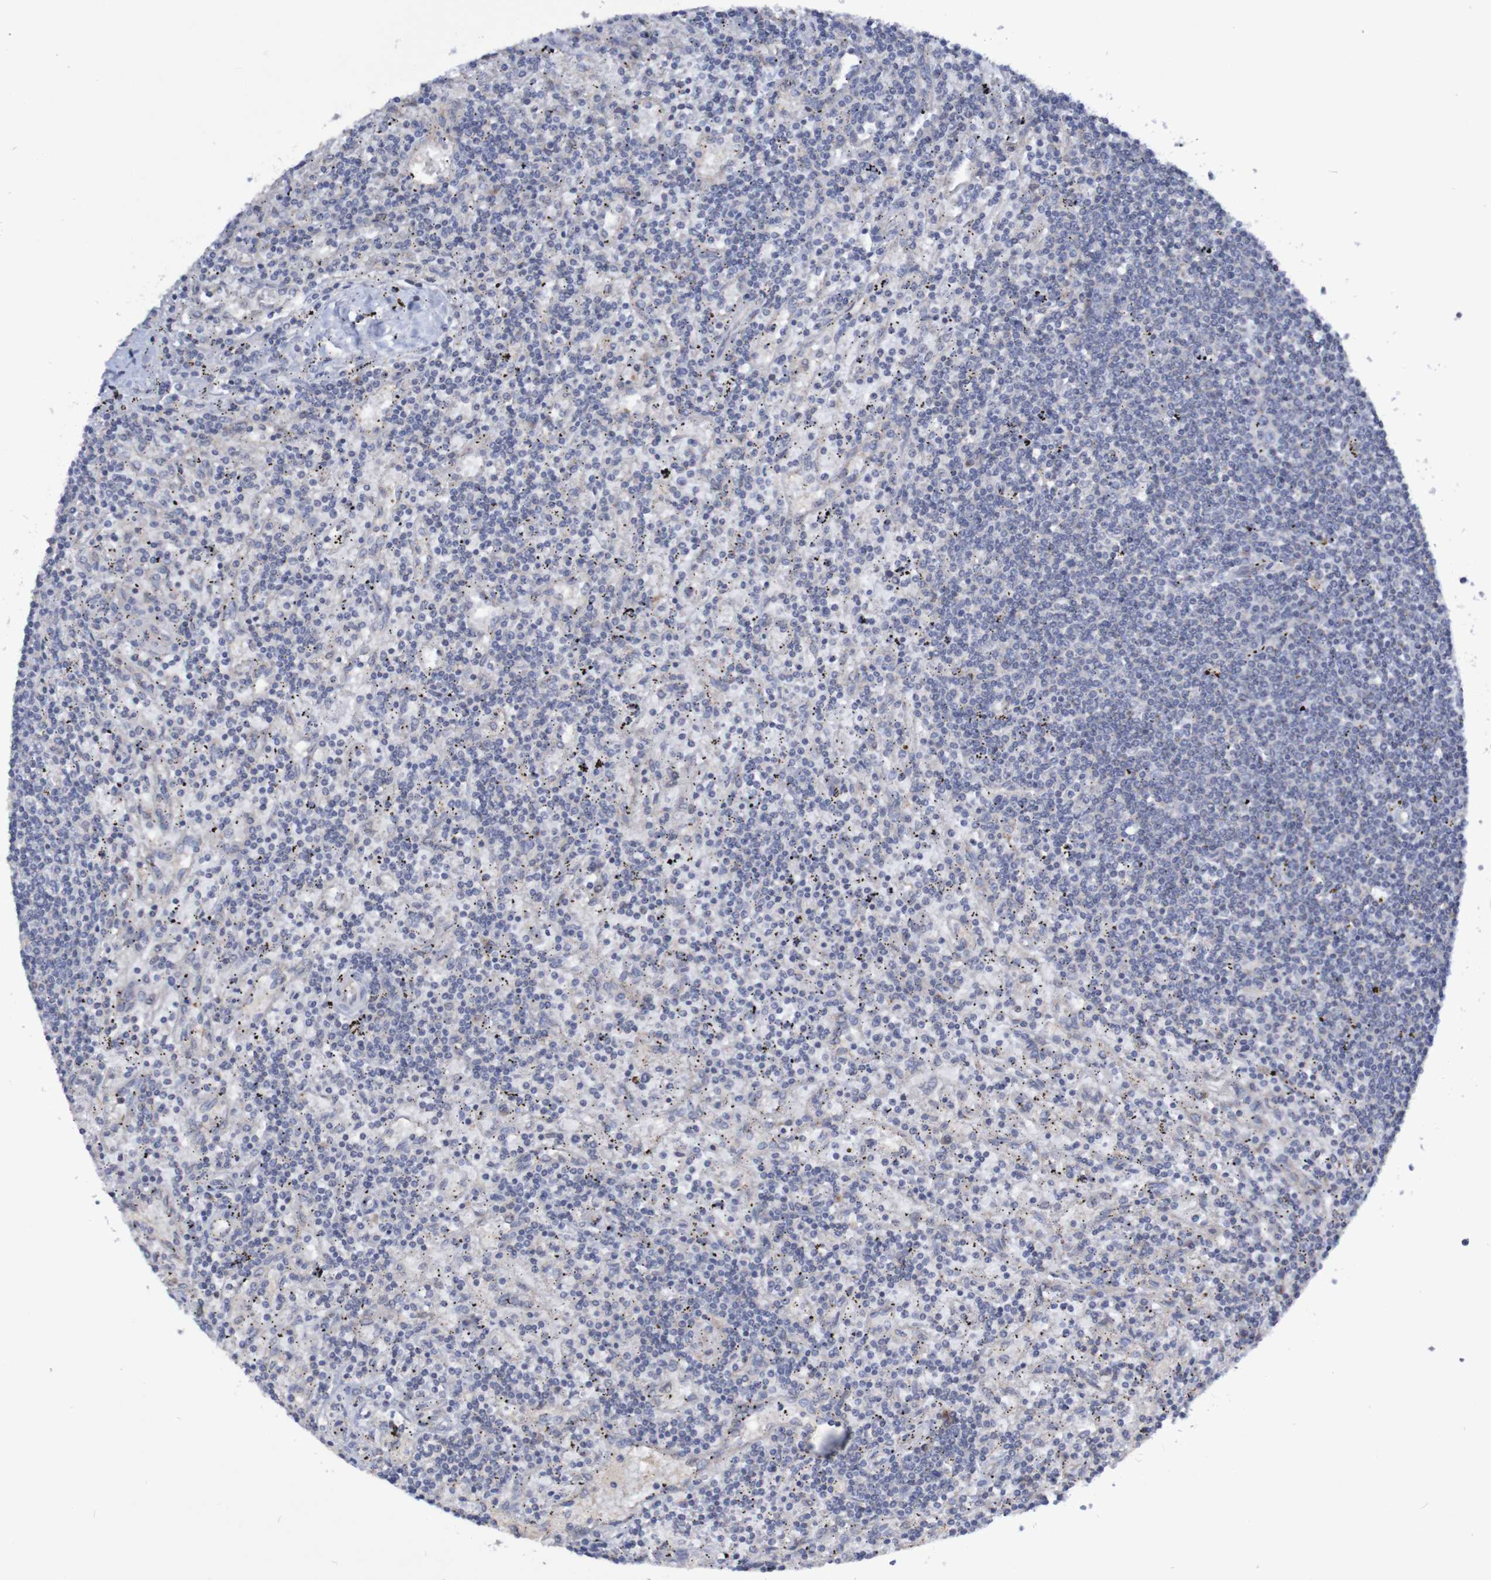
{"staining": {"intensity": "negative", "quantity": "none", "location": "none"}, "tissue": "lymphoma", "cell_type": "Tumor cells", "image_type": "cancer", "snomed": [{"axis": "morphology", "description": "Malignant lymphoma, non-Hodgkin's type, Low grade"}, {"axis": "topography", "description": "Spleen"}], "caption": "The image shows no significant staining in tumor cells of lymphoma.", "gene": "LMBRD2", "patient": {"sex": "male", "age": 76}}